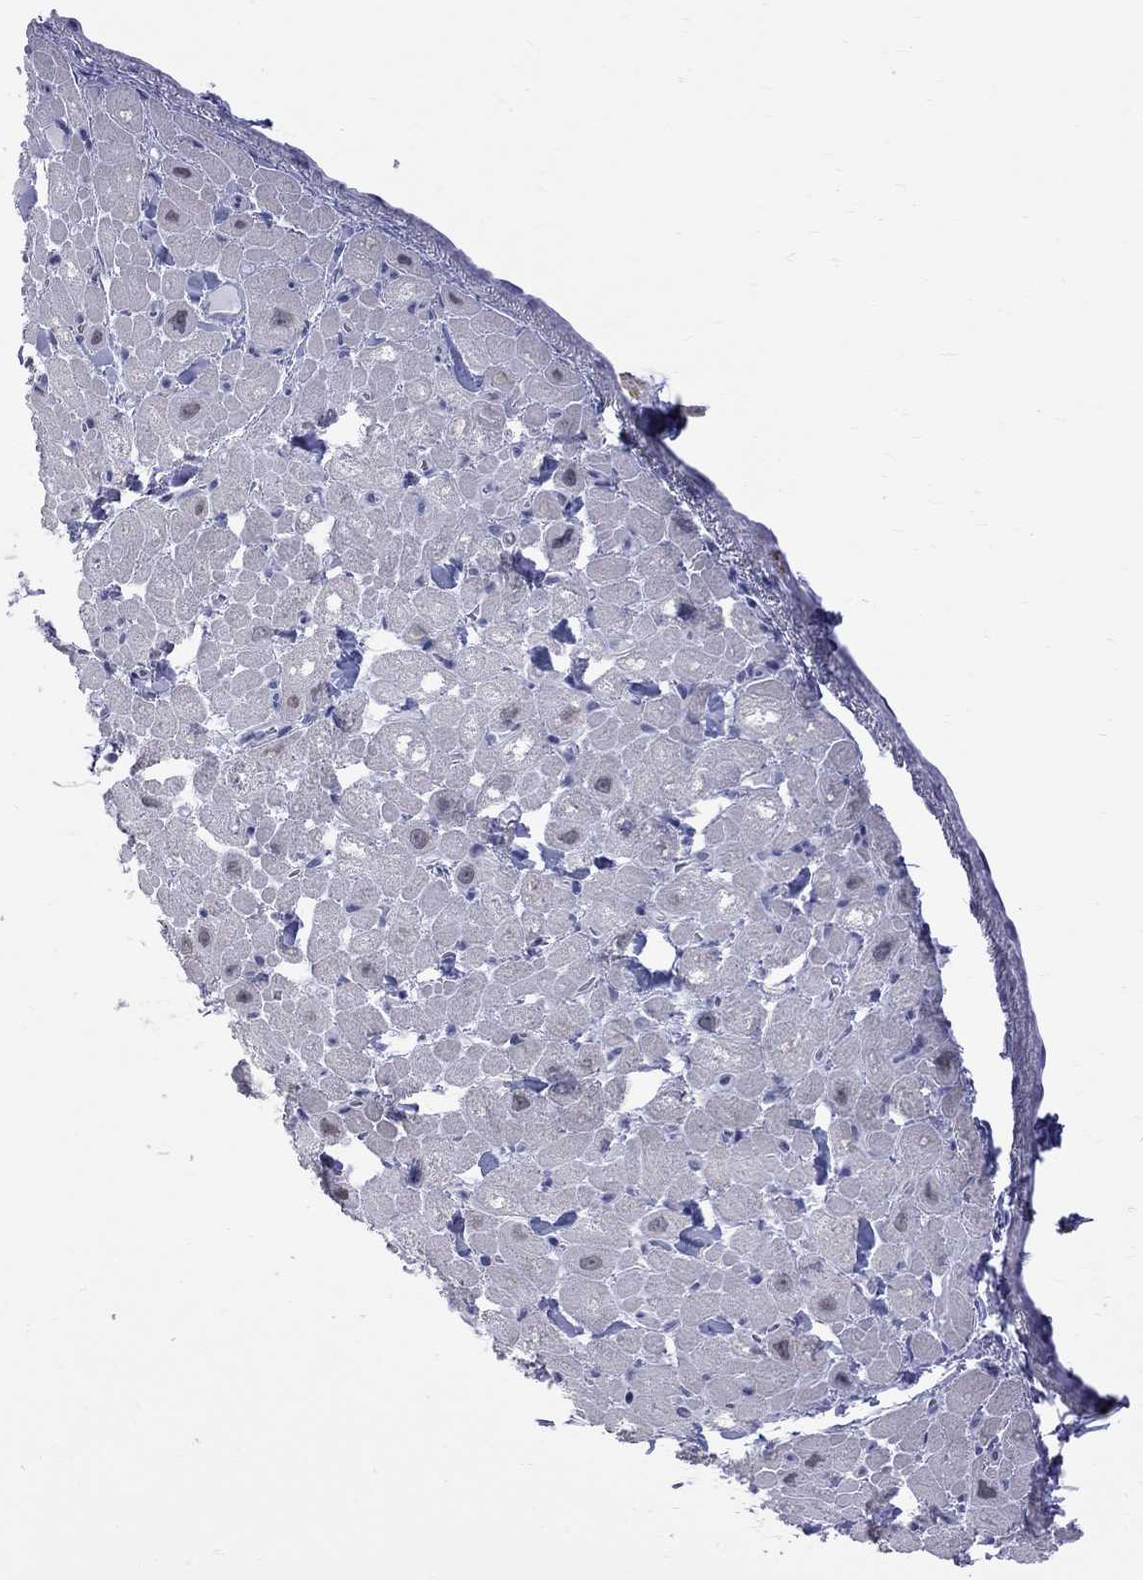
{"staining": {"intensity": "negative", "quantity": "none", "location": "none"}, "tissue": "heart muscle", "cell_type": "Cardiomyocytes", "image_type": "normal", "snomed": [{"axis": "morphology", "description": "Normal tissue, NOS"}, {"axis": "topography", "description": "Heart"}], "caption": "This photomicrograph is of unremarkable heart muscle stained with immunohistochemistry (IHC) to label a protein in brown with the nuclei are counter-stained blue. There is no positivity in cardiomyocytes.", "gene": "BPIFB1", "patient": {"sex": "male", "age": 60}}